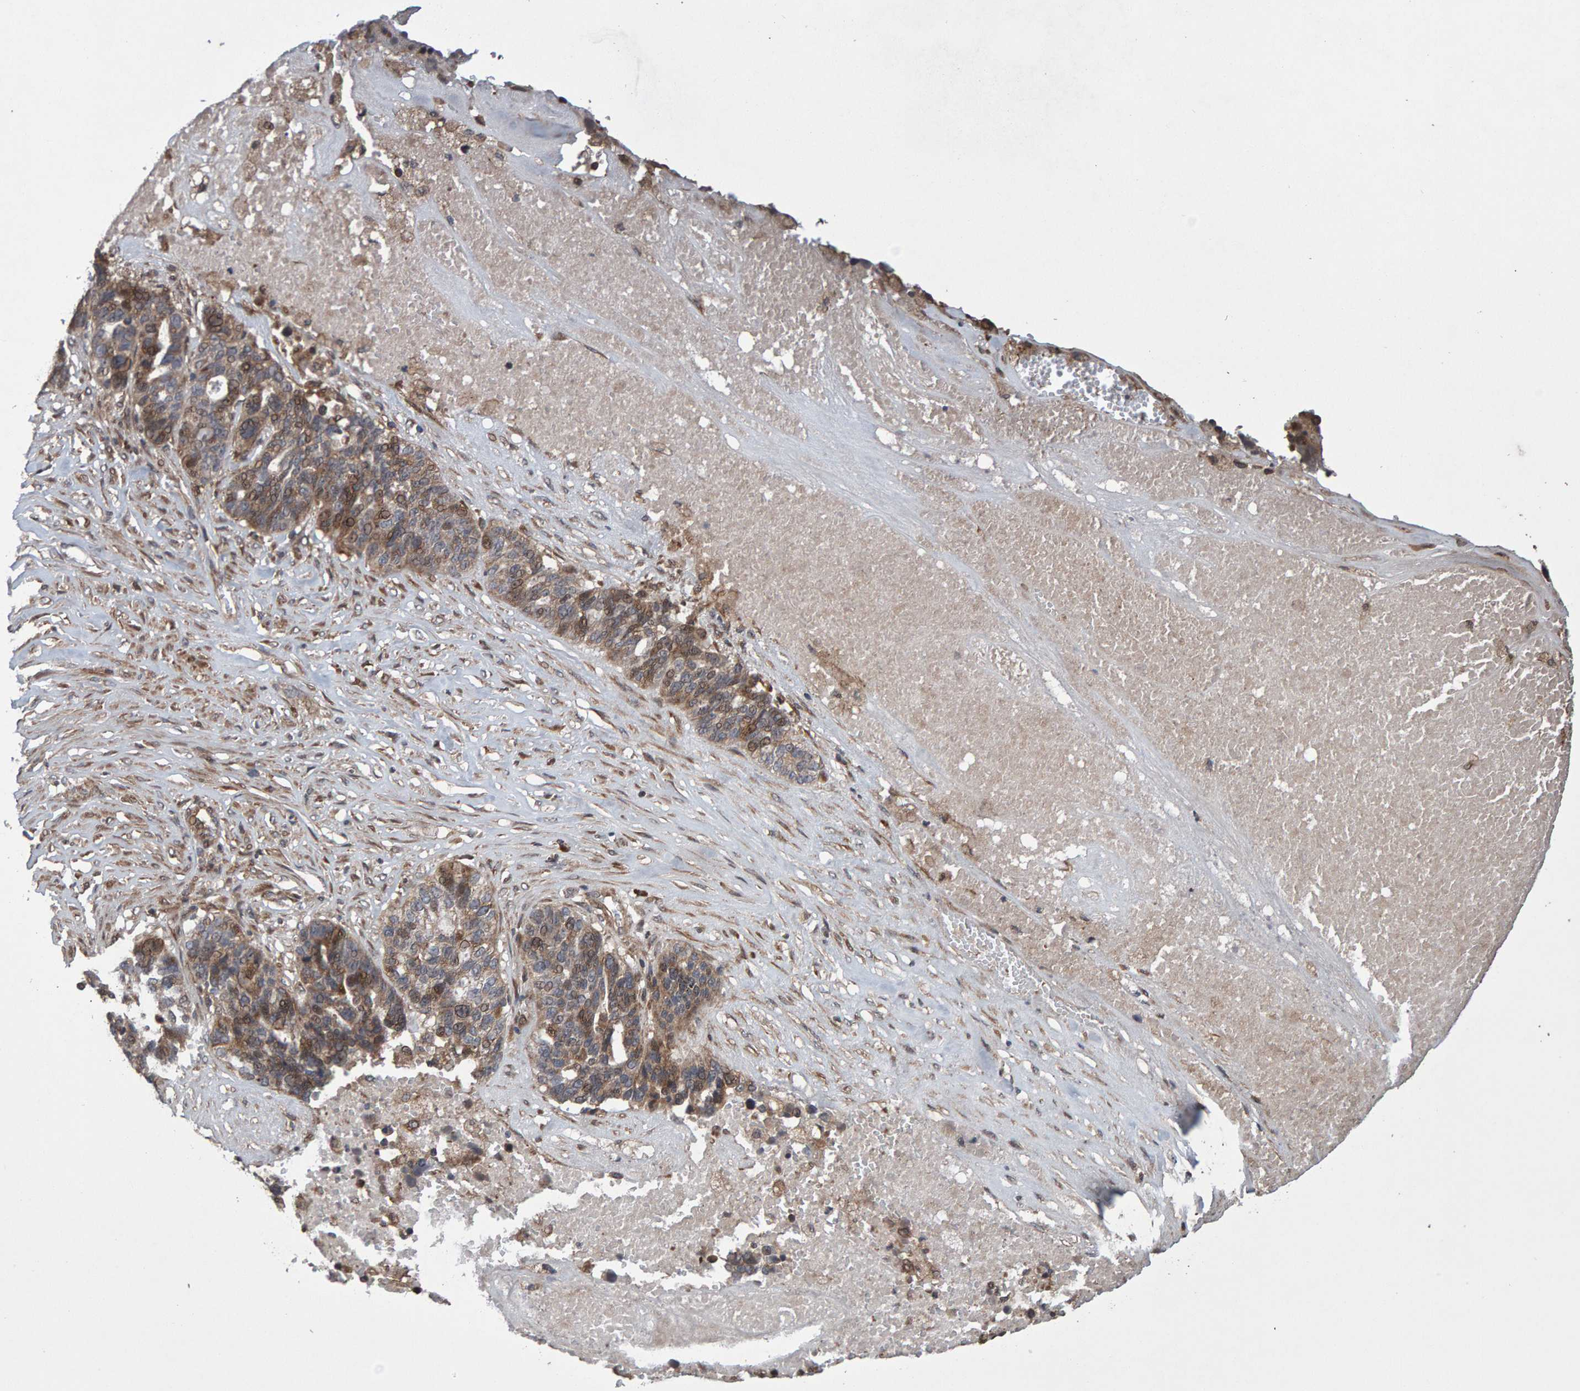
{"staining": {"intensity": "moderate", "quantity": ">75%", "location": "cytoplasmic/membranous"}, "tissue": "ovarian cancer", "cell_type": "Tumor cells", "image_type": "cancer", "snomed": [{"axis": "morphology", "description": "Cystadenocarcinoma, serous, NOS"}, {"axis": "topography", "description": "Ovary"}], "caption": "Protein analysis of ovarian cancer tissue displays moderate cytoplasmic/membranous staining in approximately >75% of tumor cells.", "gene": "PECR", "patient": {"sex": "female", "age": 59}}